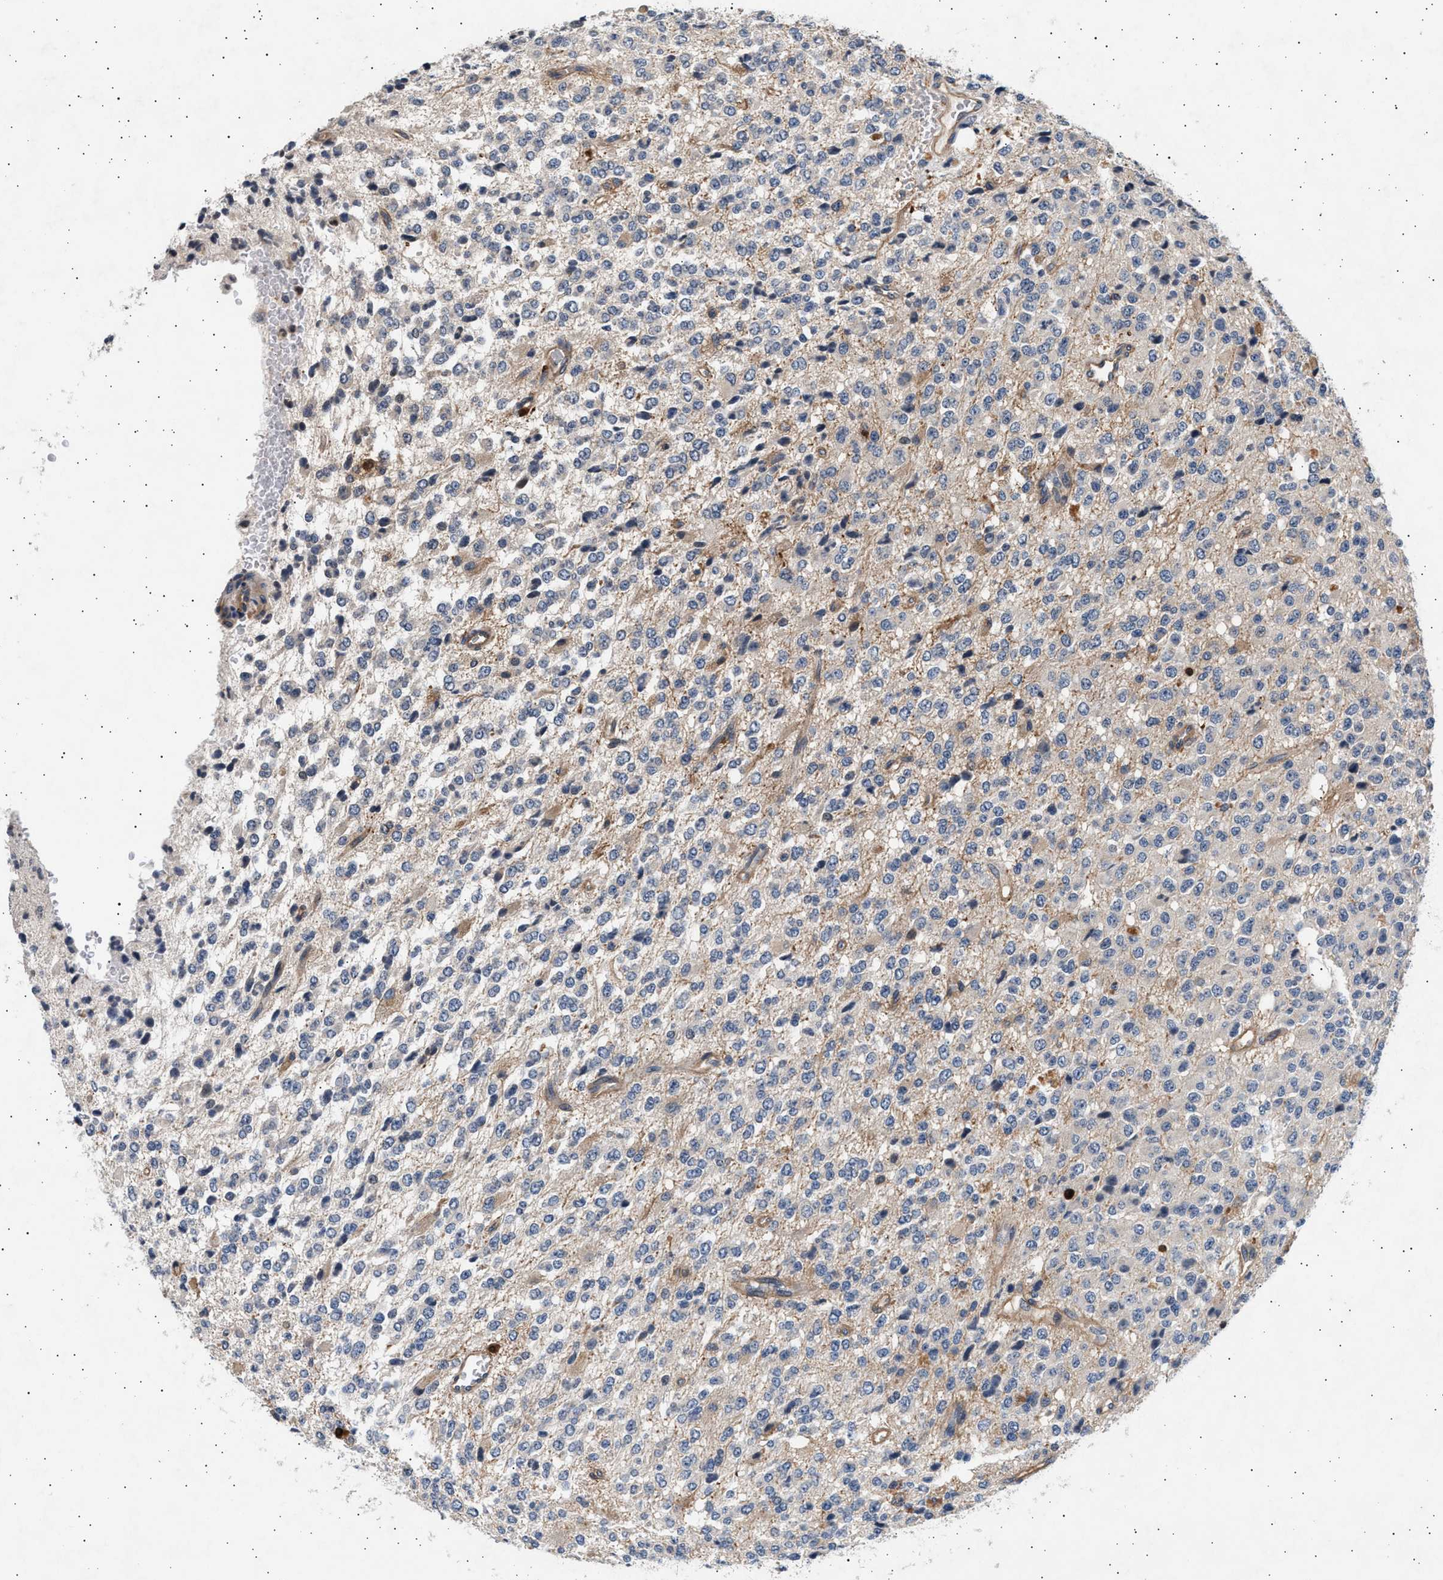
{"staining": {"intensity": "negative", "quantity": "none", "location": "none"}, "tissue": "glioma", "cell_type": "Tumor cells", "image_type": "cancer", "snomed": [{"axis": "morphology", "description": "Glioma, malignant, High grade"}, {"axis": "topography", "description": "pancreas cauda"}], "caption": "There is no significant positivity in tumor cells of glioma.", "gene": "GRAP2", "patient": {"sex": "male", "age": 60}}